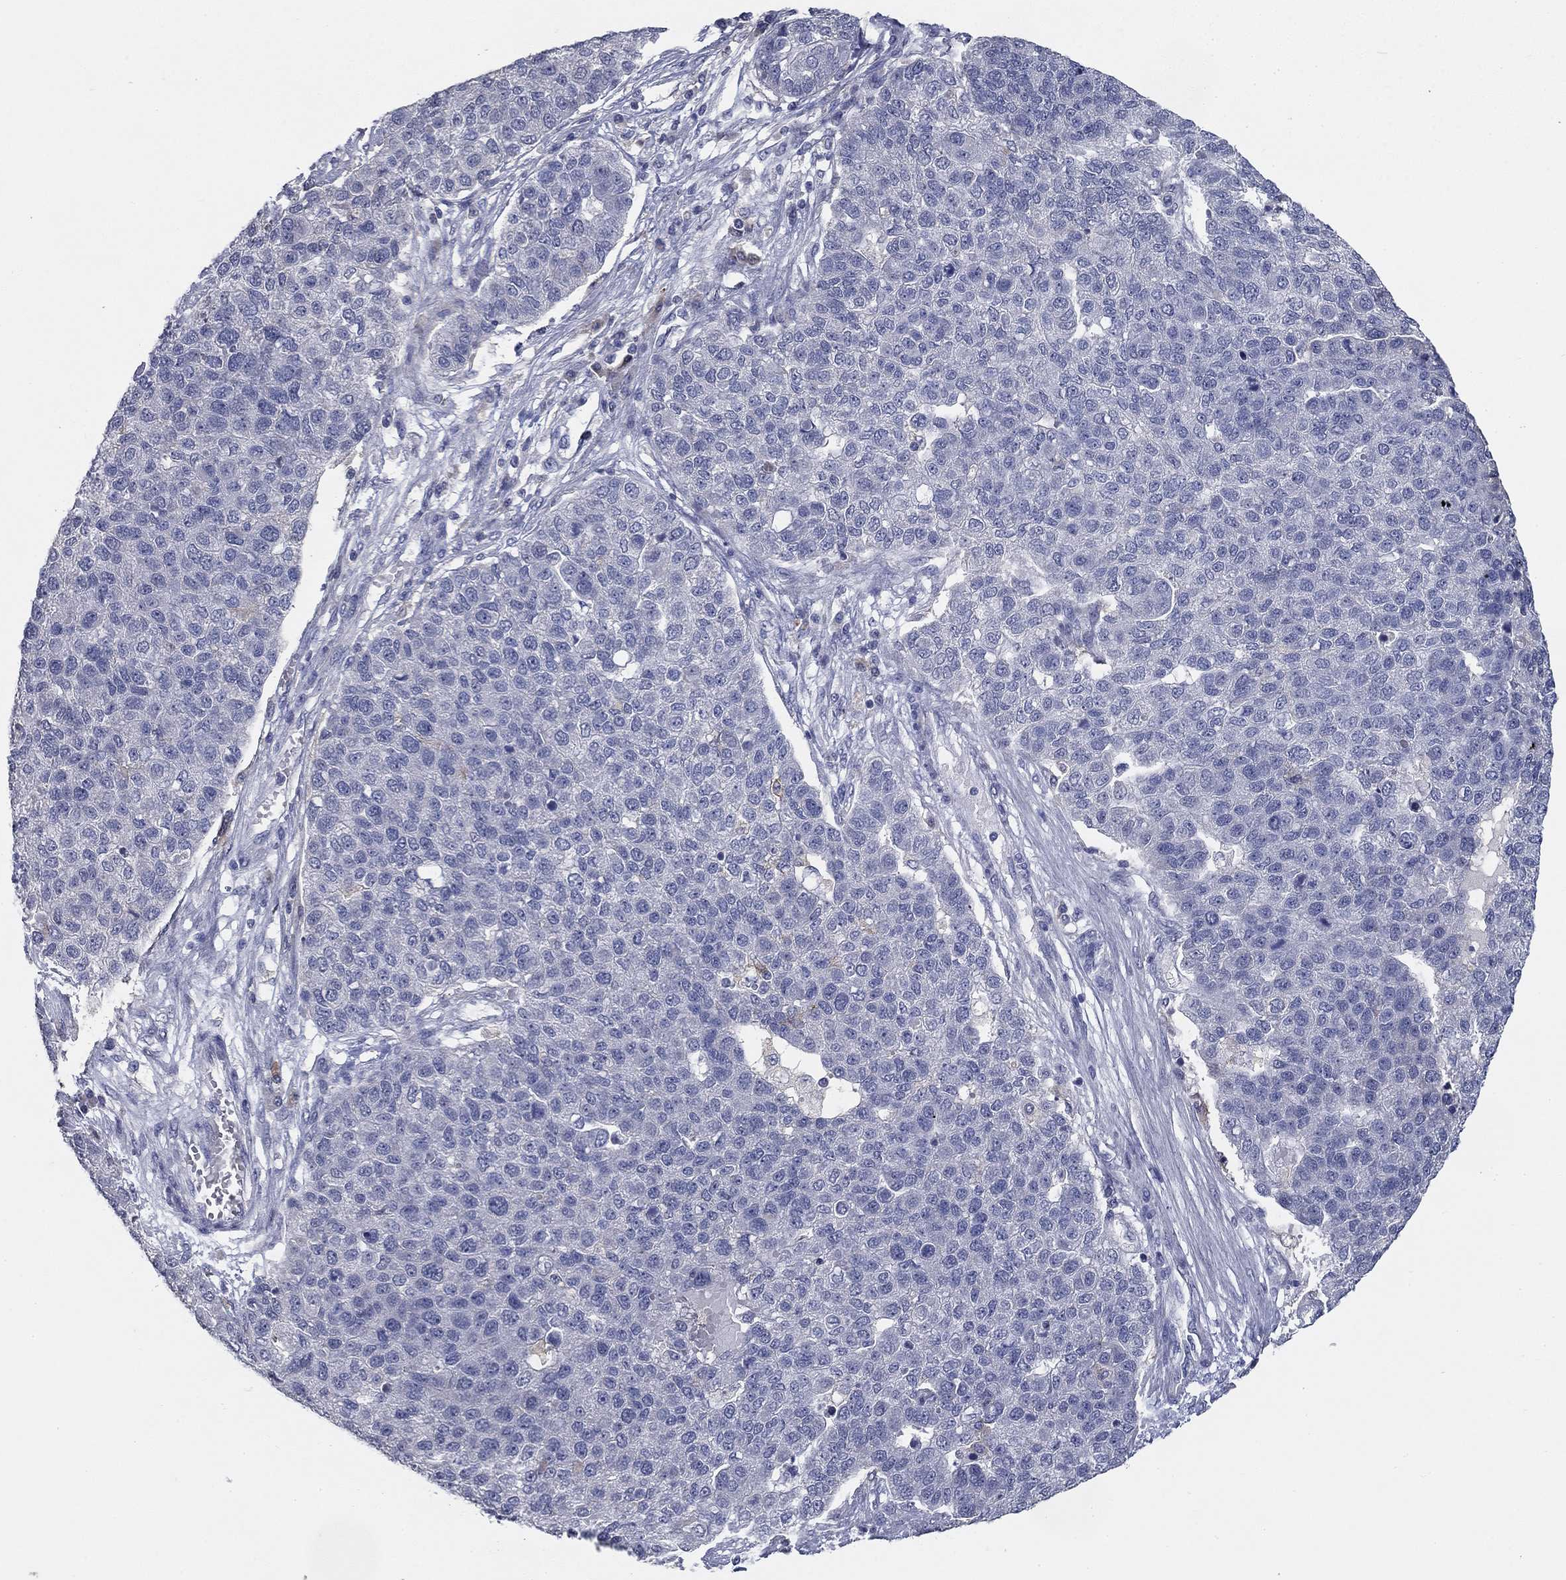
{"staining": {"intensity": "negative", "quantity": "none", "location": "none"}, "tissue": "pancreatic cancer", "cell_type": "Tumor cells", "image_type": "cancer", "snomed": [{"axis": "morphology", "description": "Adenocarcinoma, NOS"}, {"axis": "topography", "description": "Pancreas"}], "caption": "There is no significant expression in tumor cells of adenocarcinoma (pancreatic).", "gene": "CD274", "patient": {"sex": "female", "age": 61}}